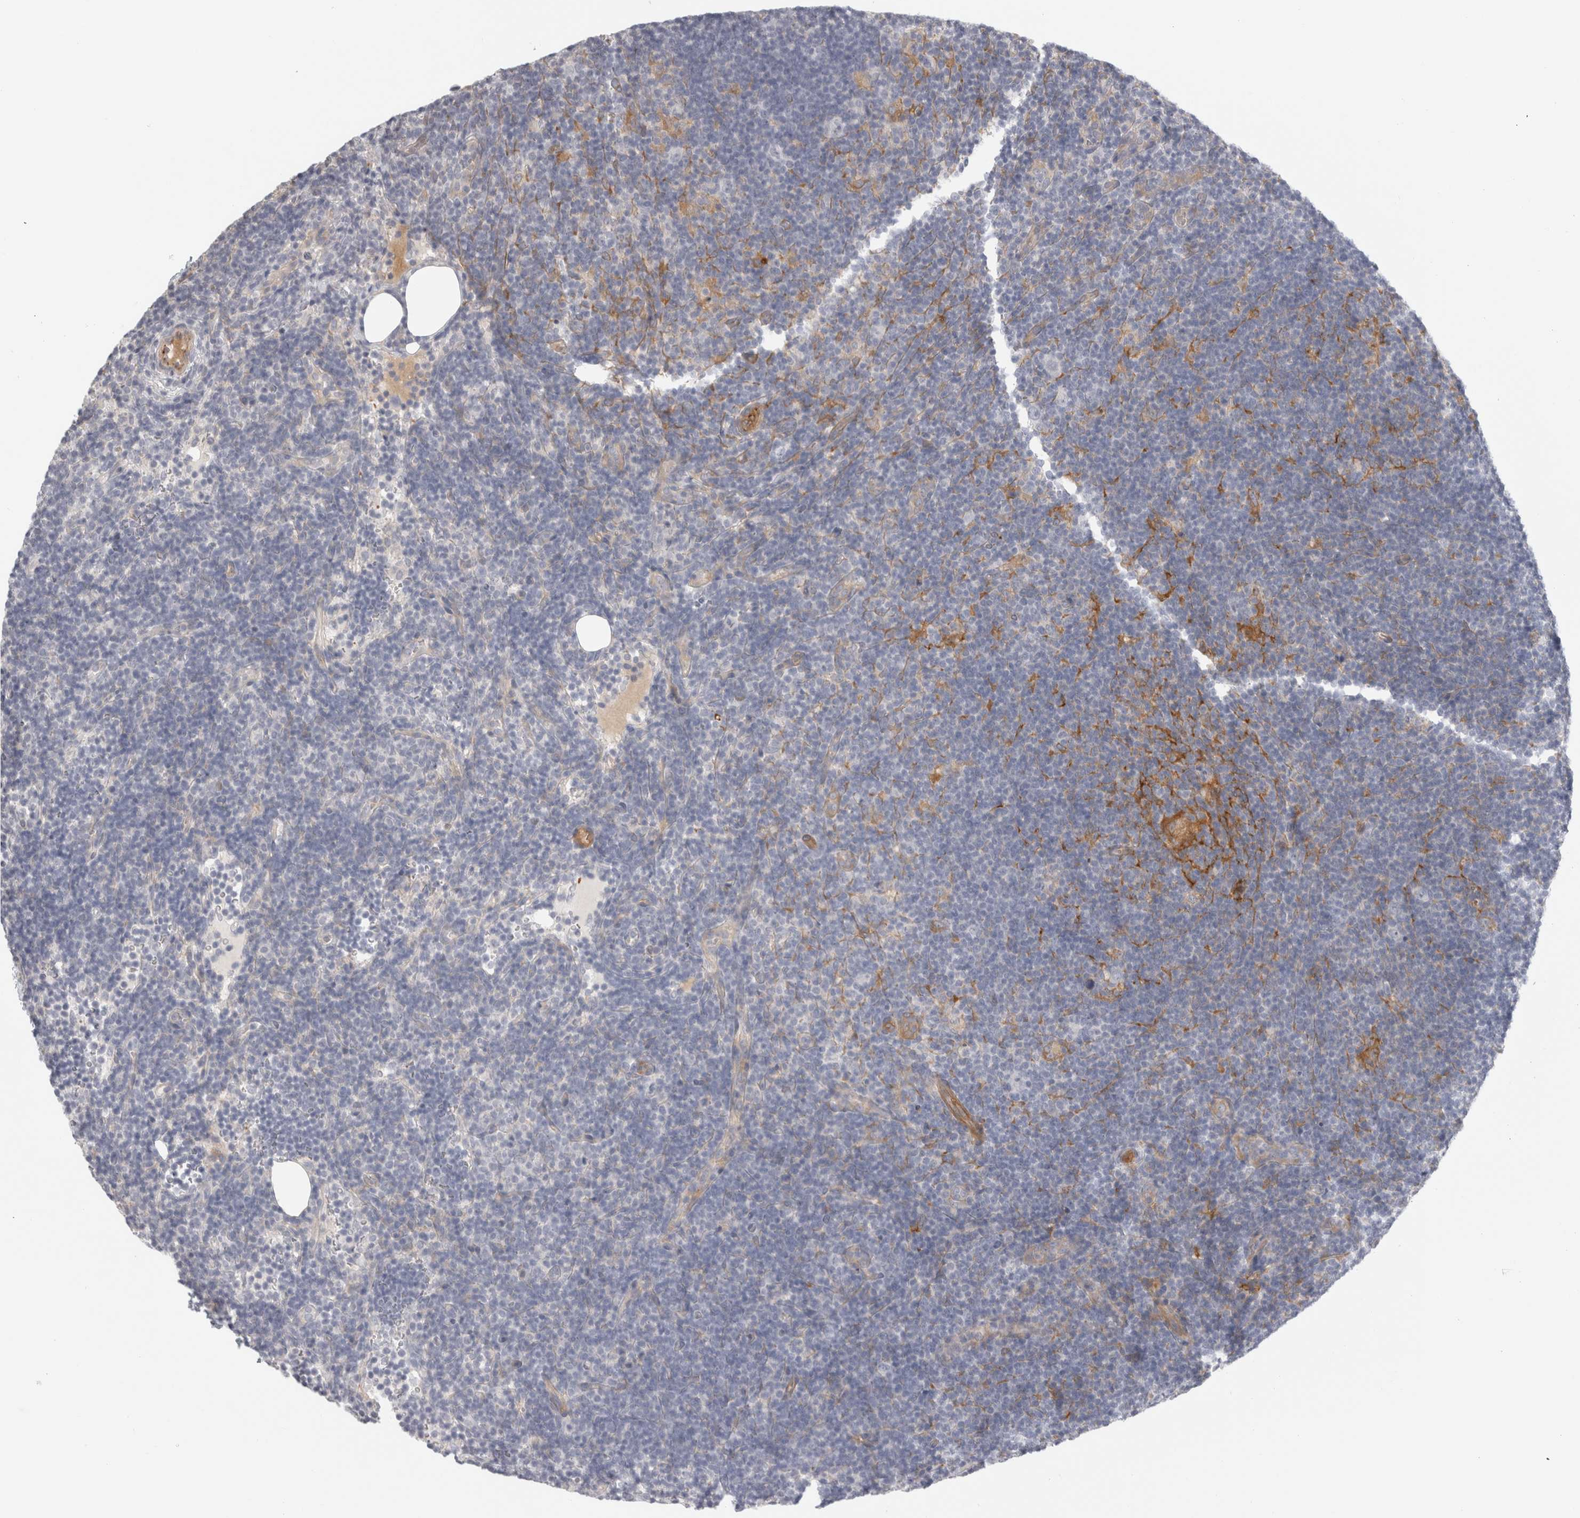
{"staining": {"intensity": "negative", "quantity": "none", "location": "none"}, "tissue": "lymphoma", "cell_type": "Tumor cells", "image_type": "cancer", "snomed": [{"axis": "morphology", "description": "Hodgkin's disease, NOS"}, {"axis": "topography", "description": "Lymph node"}], "caption": "This is a image of immunohistochemistry (IHC) staining of lymphoma, which shows no staining in tumor cells.", "gene": "FBLIM1", "patient": {"sex": "female", "age": 57}}